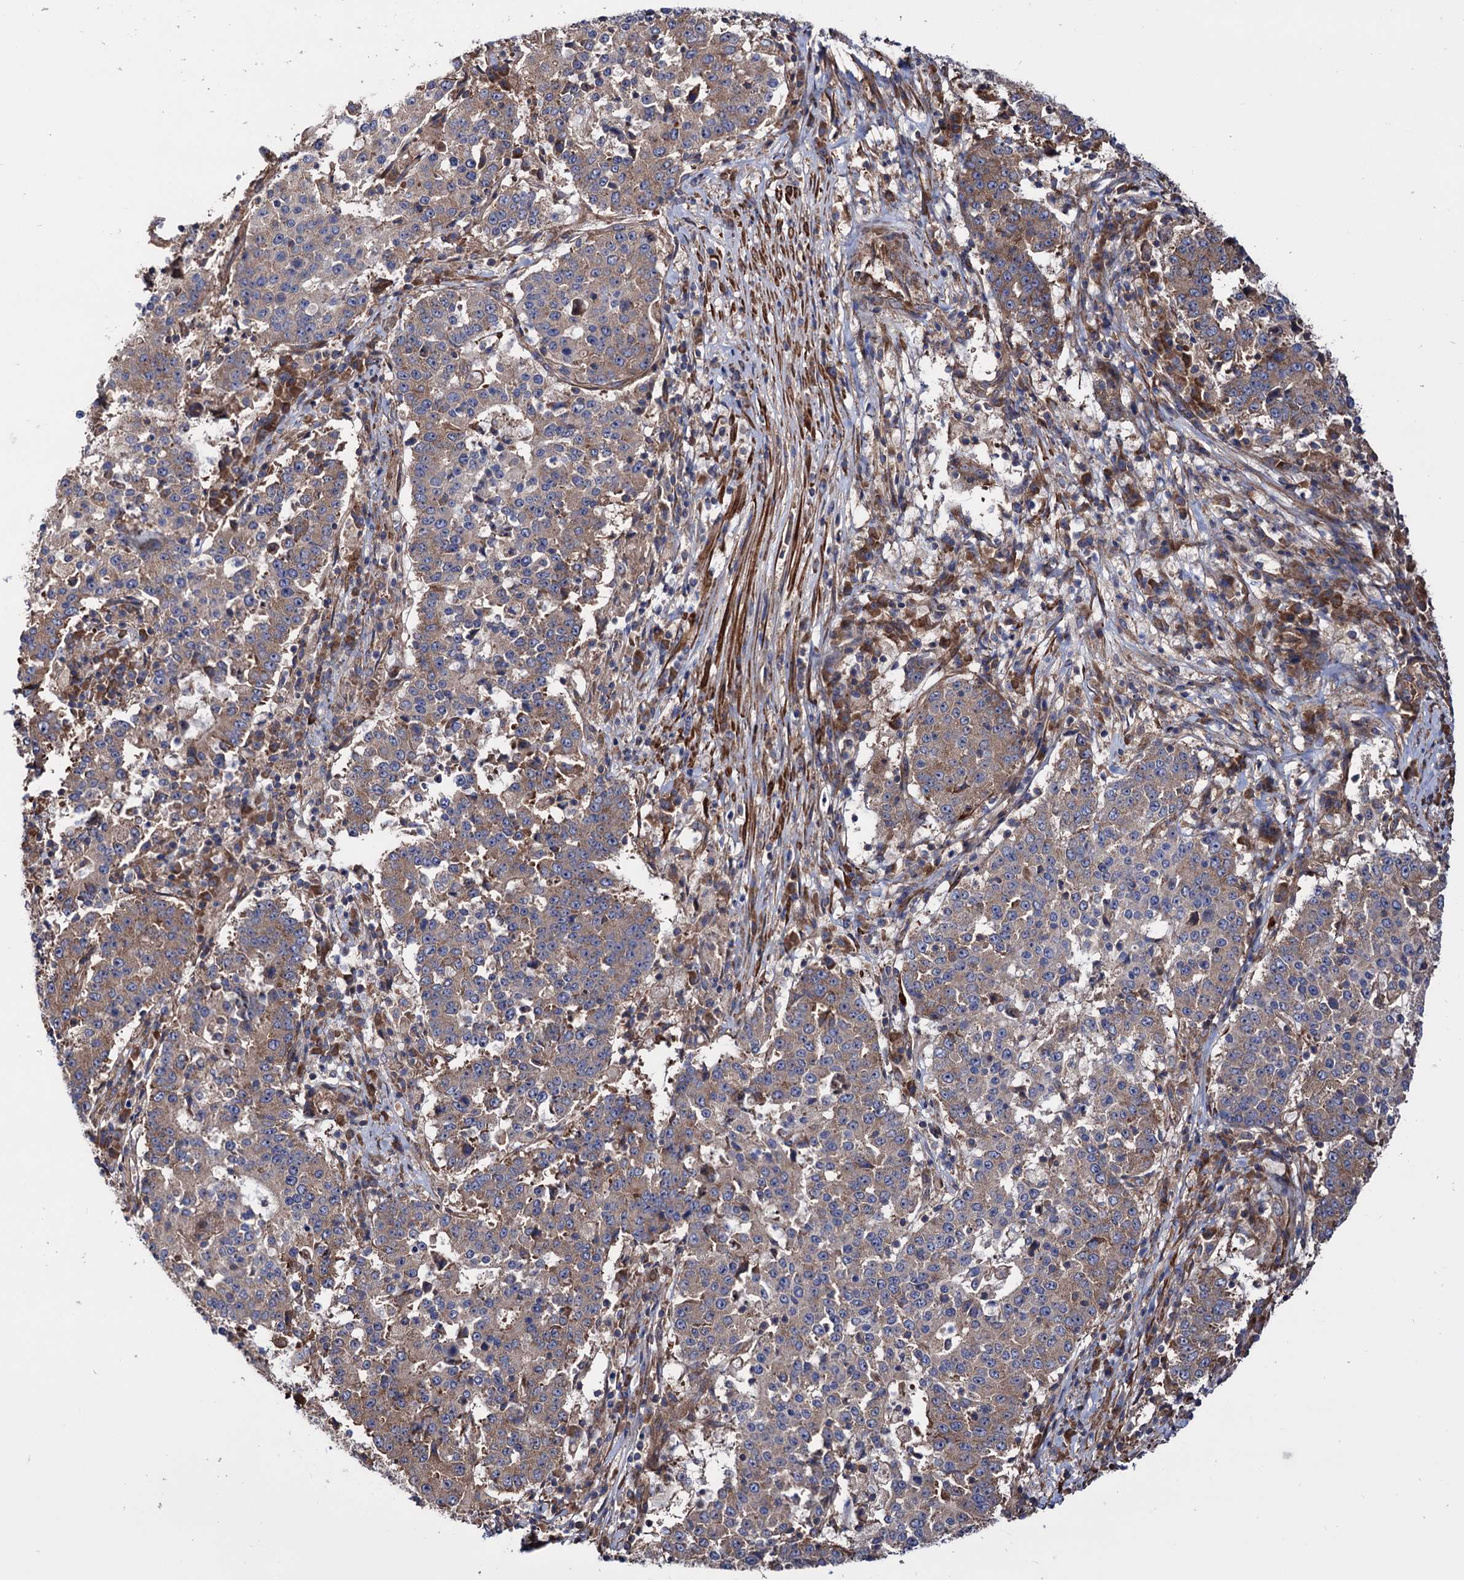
{"staining": {"intensity": "weak", "quantity": "25%-75%", "location": "cytoplasmic/membranous"}, "tissue": "stomach cancer", "cell_type": "Tumor cells", "image_type": "cancer", "snomed": [{"axis": "morphology", "description": "Adenocarcinoma, NOS"}, {"axis": "topography", "description": "Stomach"}], "caption": "Immunohistochemical staining of adenocarcinoma (stomach) shows low levels of weak cytoplasmic/membranous protein staining in approximately 25%-75% of tumor cells.", "gene": "FERMT2", "patient": {"sex": "male", "age": 59}}